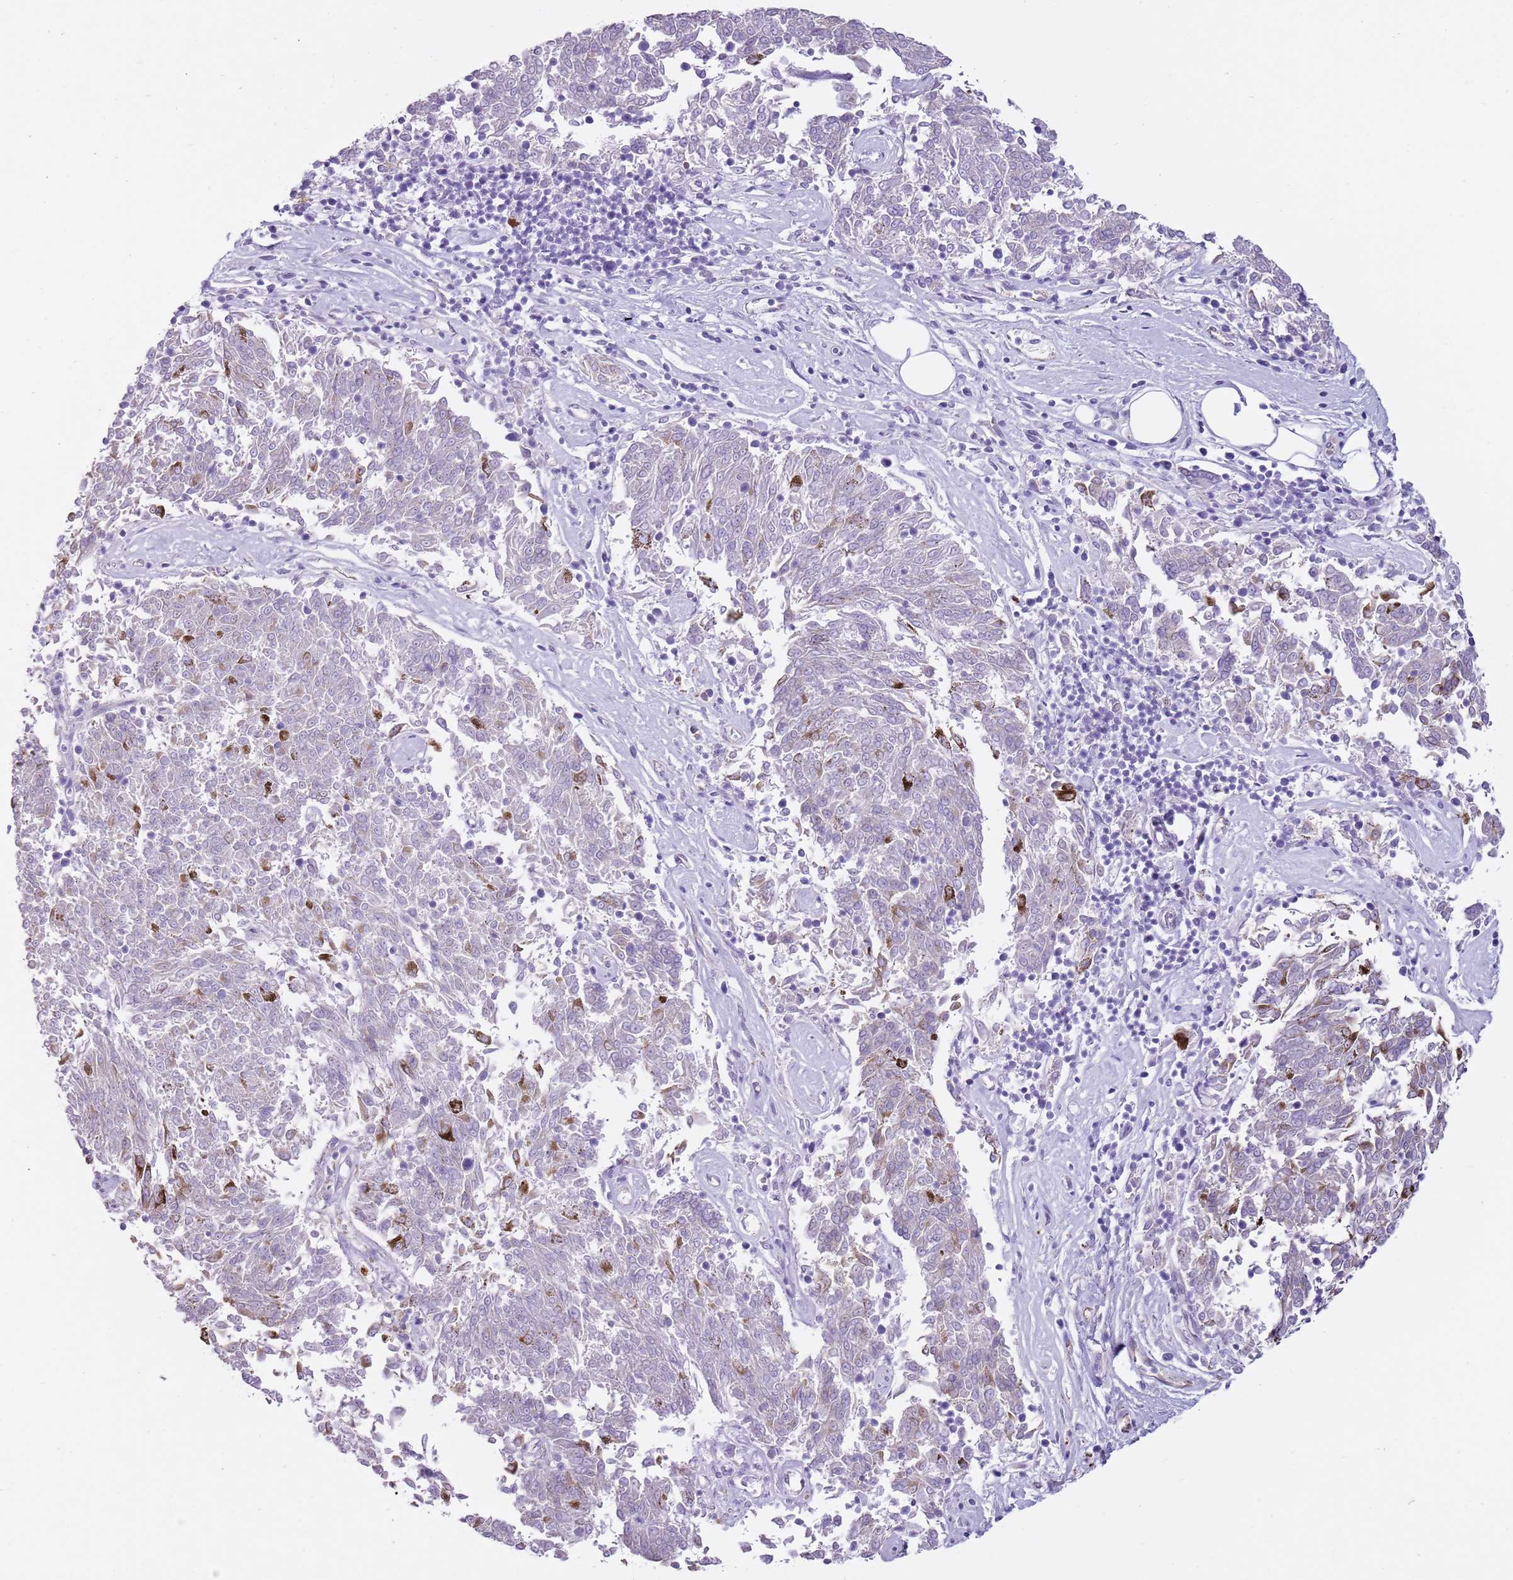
{"staining": {"intensity": "negative", "quantity": "none", "location": "none"}, "tissue": "melanoma", "cell_type": "Tumor cells", "image_type": "cancer", "snomed": [{"axis": "morphology", "description": "Malignant melanoma, NOS"}, {"axis": "topography", "description": "Skin"}], "caption": "This is an immunohistochemistry histopathology image of human melanoma. There is no staining in tumor cells.", "gene": "CD177", "patient": {"sex": "female", "age": 72}}